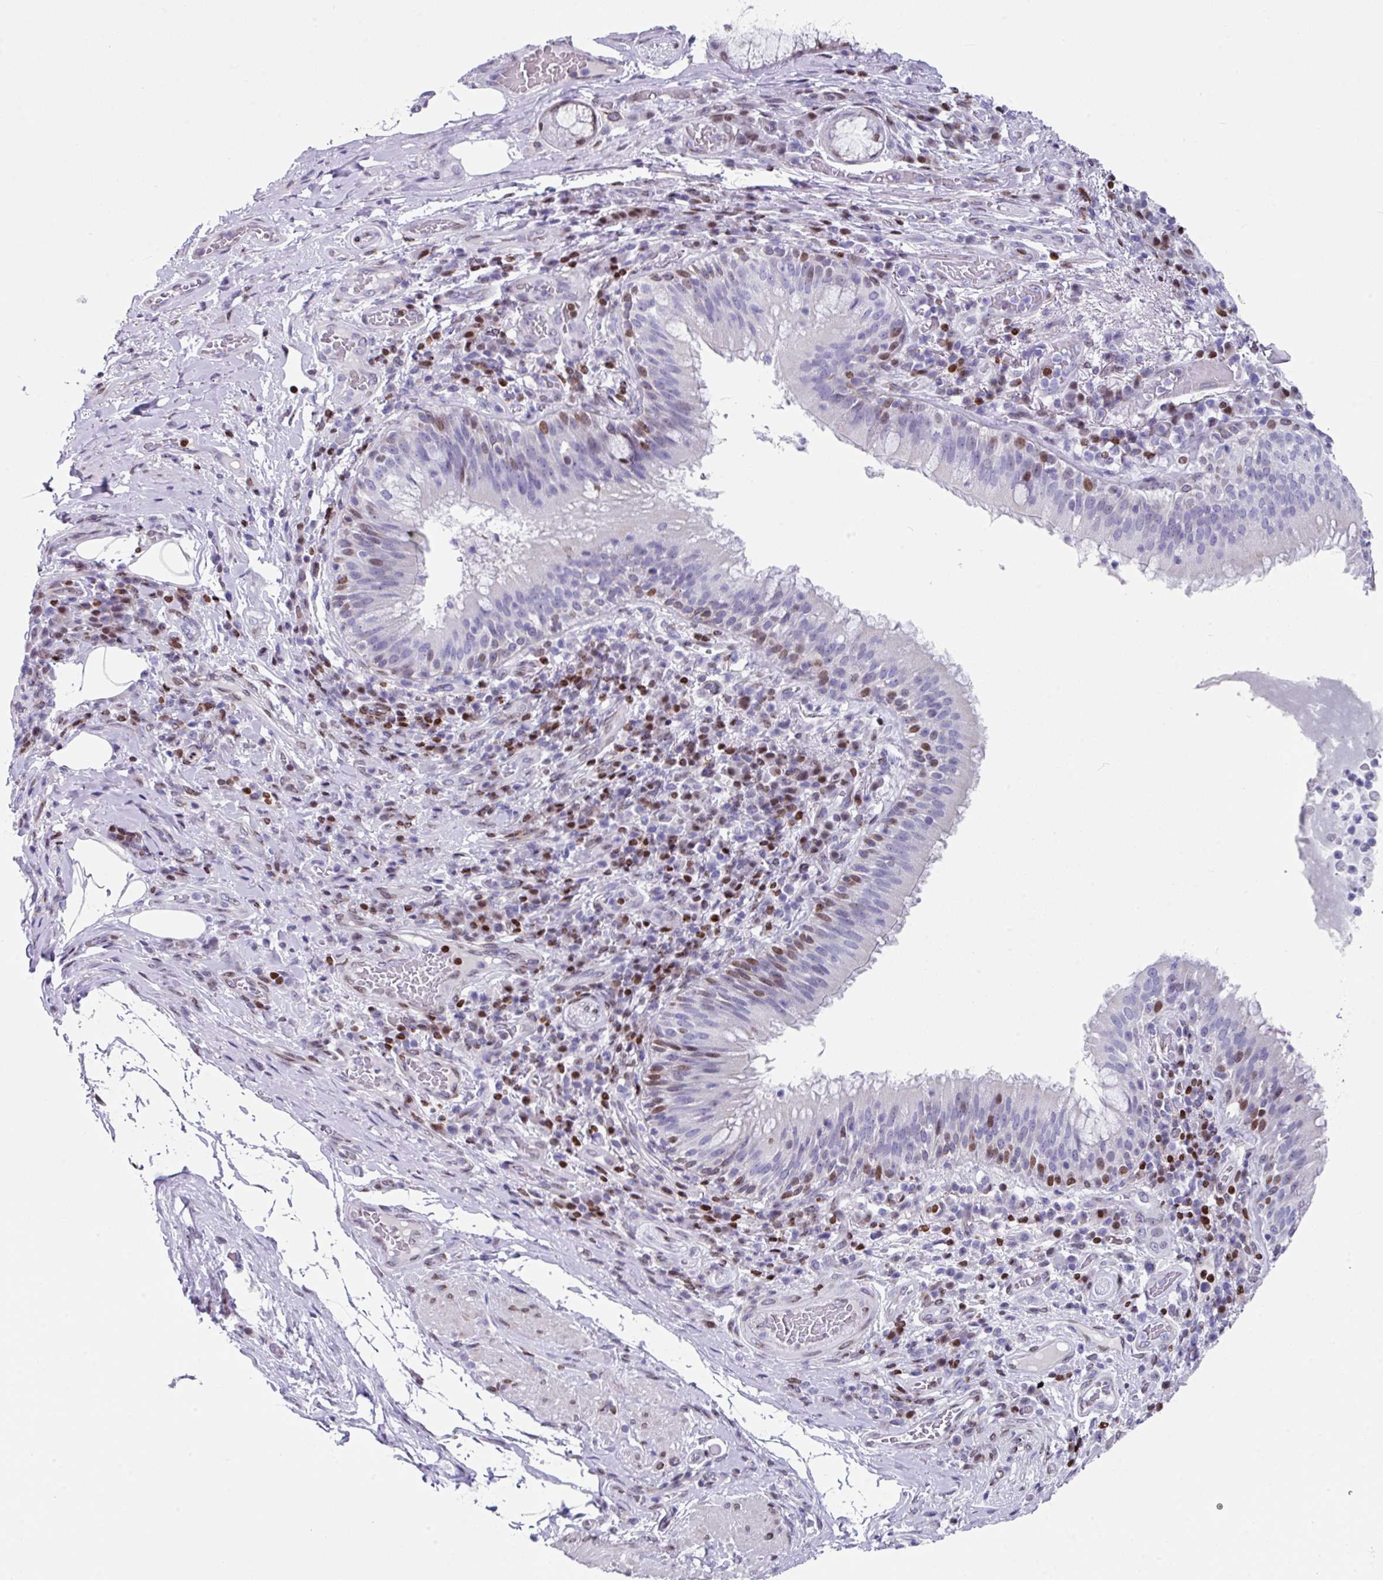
{"staining": {"intensity": "strong", "quantity": "<25%", "location": "nuclear"}, "tissue": "bronchus", "cell_type": "Respiratory epithelial cells", "image_type": "normal", "snomed": [{"axis": "morphology", "description": "Normal tissue, NOS"}, {"axis": "topography", "description": "Cartilage tissue"}, {"axis": "topography", "description": "Bronchus"}], "caption": "A photomicrograph of bronchus stained for a protein exhibits strong nuclear brown staining in respiratory epithelial cells.", "gene": "TCF3", "patient": {"sex": "male", "age": 56}}